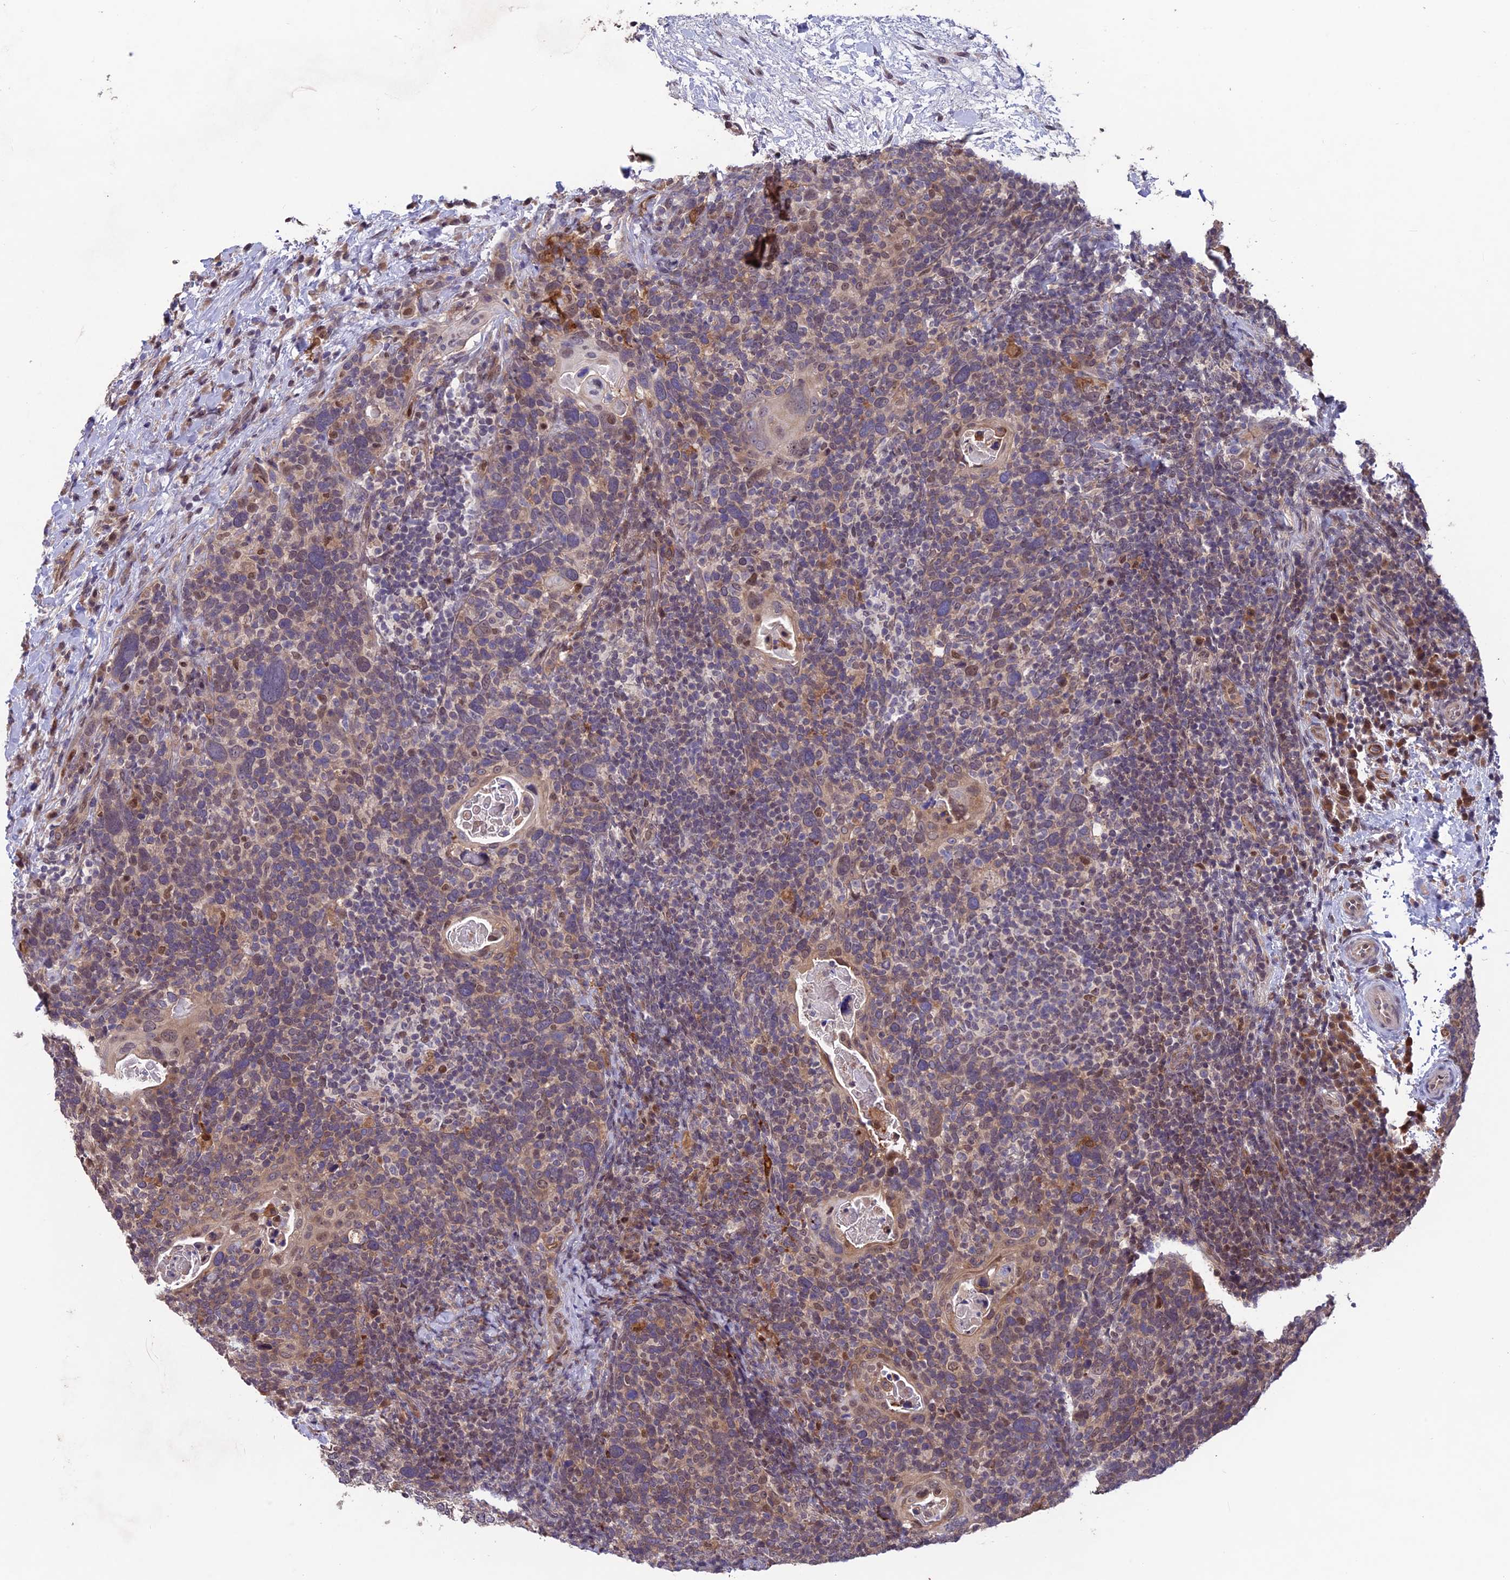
{"staining": {"intensity": "negative", "quantity": "none", "location": "none"}, "tissue": "head and neck cancer", "cell_type": "Tumor cells", "image_type": "cancer", "snomed": [{"axis": "morphology", "description": "Squamous cell carcinoma, NOS"}, {"axis": "morphology", "description": "Squamous cell carcinoma, metastatic, NOS"}, {"axis": "topography", "description": "Lymph node"}, {"axis": "topography", "description": "Head-Neck"}], "caption": "Tumor cells are negative for protein expression in human head and neck metastatic squamous cell carcinoma.", "gene": "MAST2", "patient": {"sex": "male", "age": 62}}